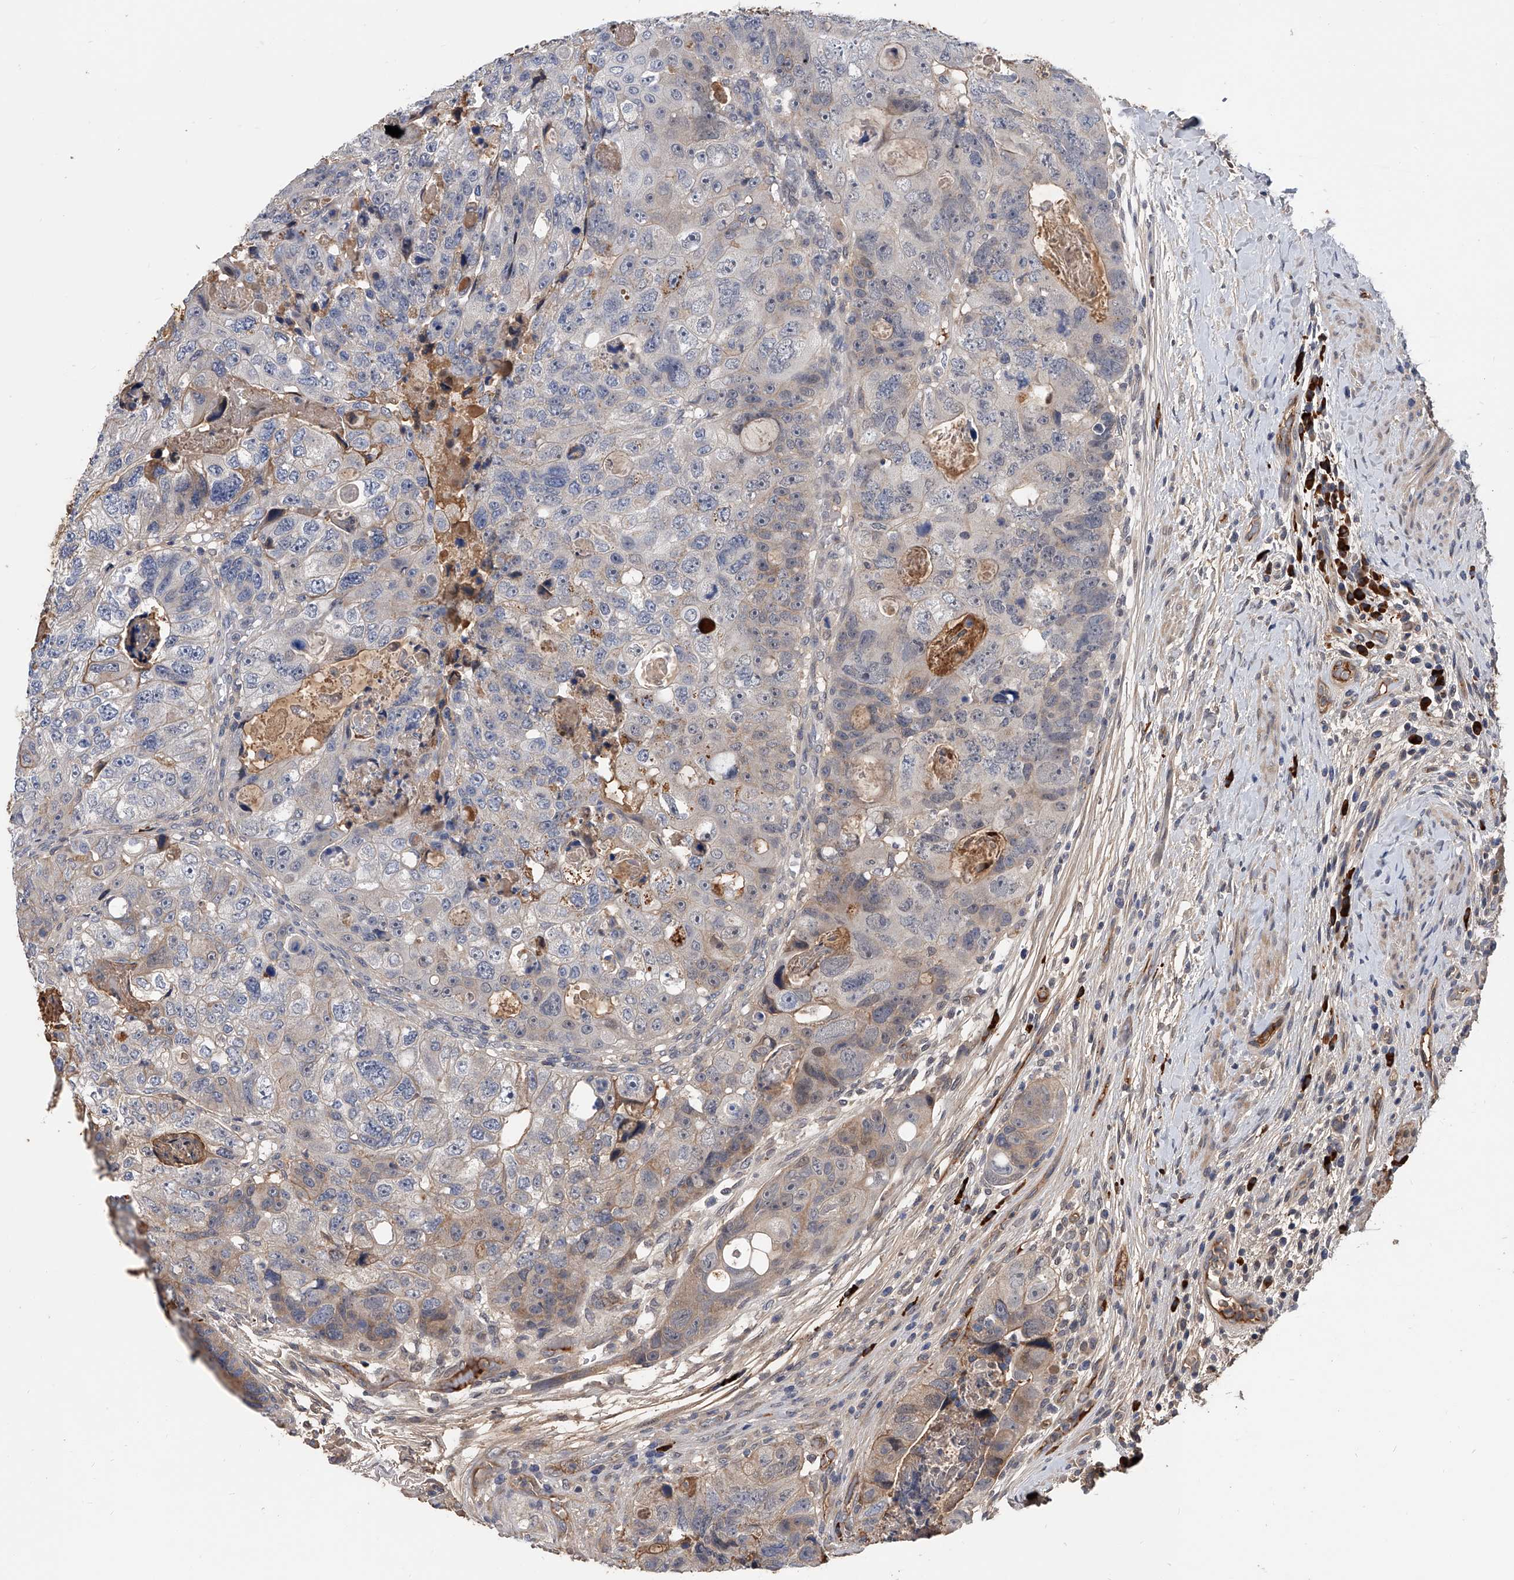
{"staining": {"intensity": "weak", "quantity": "<25%", "location": "cytoplasmic/membranous"}, "tissue": "colorectal cancer", "cell_type": "Tumor cells", "image_type": "cancer", "snomed": [{"axis": "morphology", "description": "Adenocarcinoma, NOS"}, {"axis": "topography", "description": "Rectum"}], "caption": "High magnification brightfield microscopy of colorectal adenocarcinoma stained with DAB (3,3'-diaminobenzidine) (brown) and counterstained with hematoxylin (blue): tumor cells show no significant expression.", "gene": "ZNF25", "patient": {"sex": "male", "age": 59}}